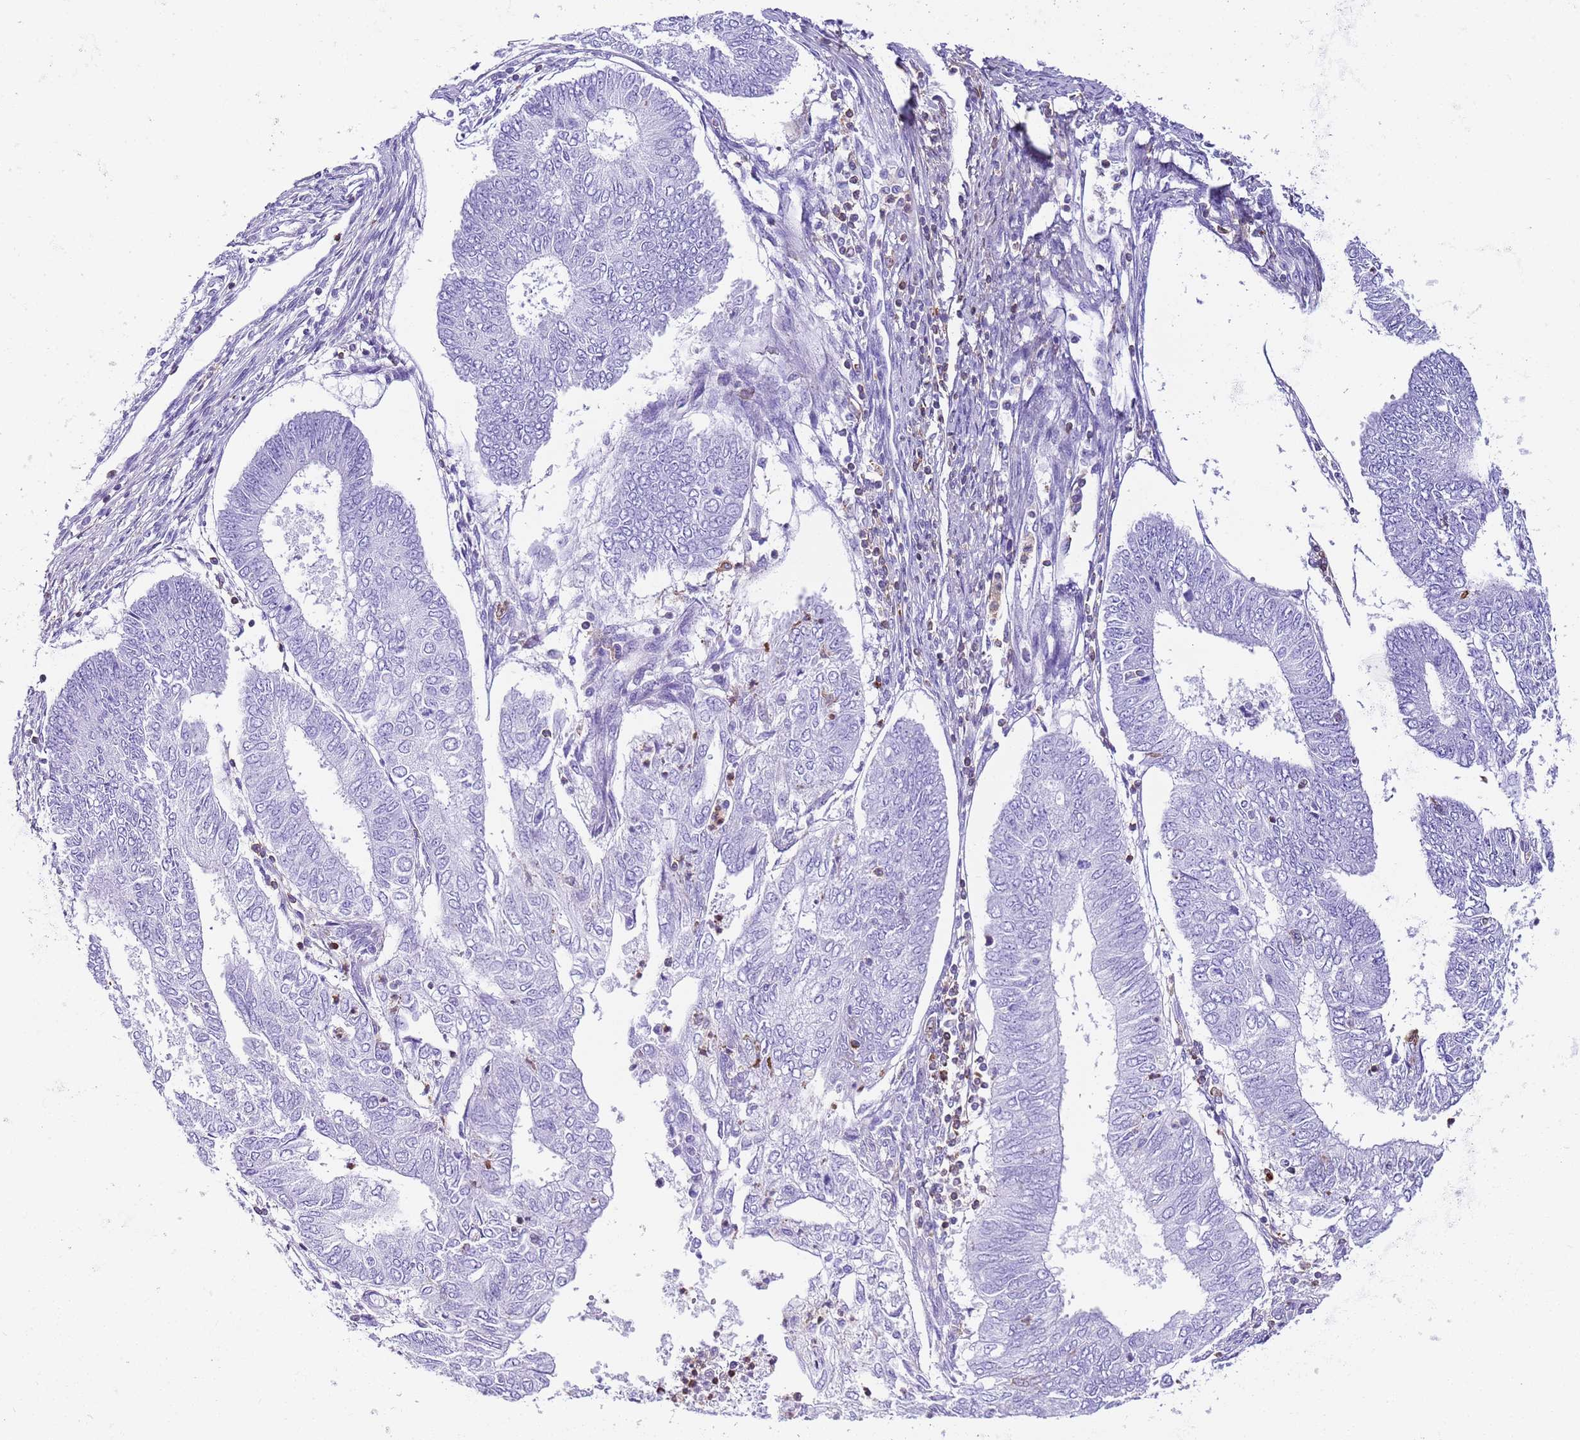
{"staining": {"intensity": "negative", "quantity": "none", "location": "none"}, "tissue": "endometrial cancer", "cell_type": "Tumor cells", "image_type": "cancer", "snomed": [{"axis": "morphology", "description": "Adenocarcinoma, NOS"}, {"axis": "topography", "description": "Endometrium"}], "caption": "There is no significant expression in tumor cells of endometrial cancer.", "gene": "CNN2", "patient": {"sex": "female", "age": 68}}